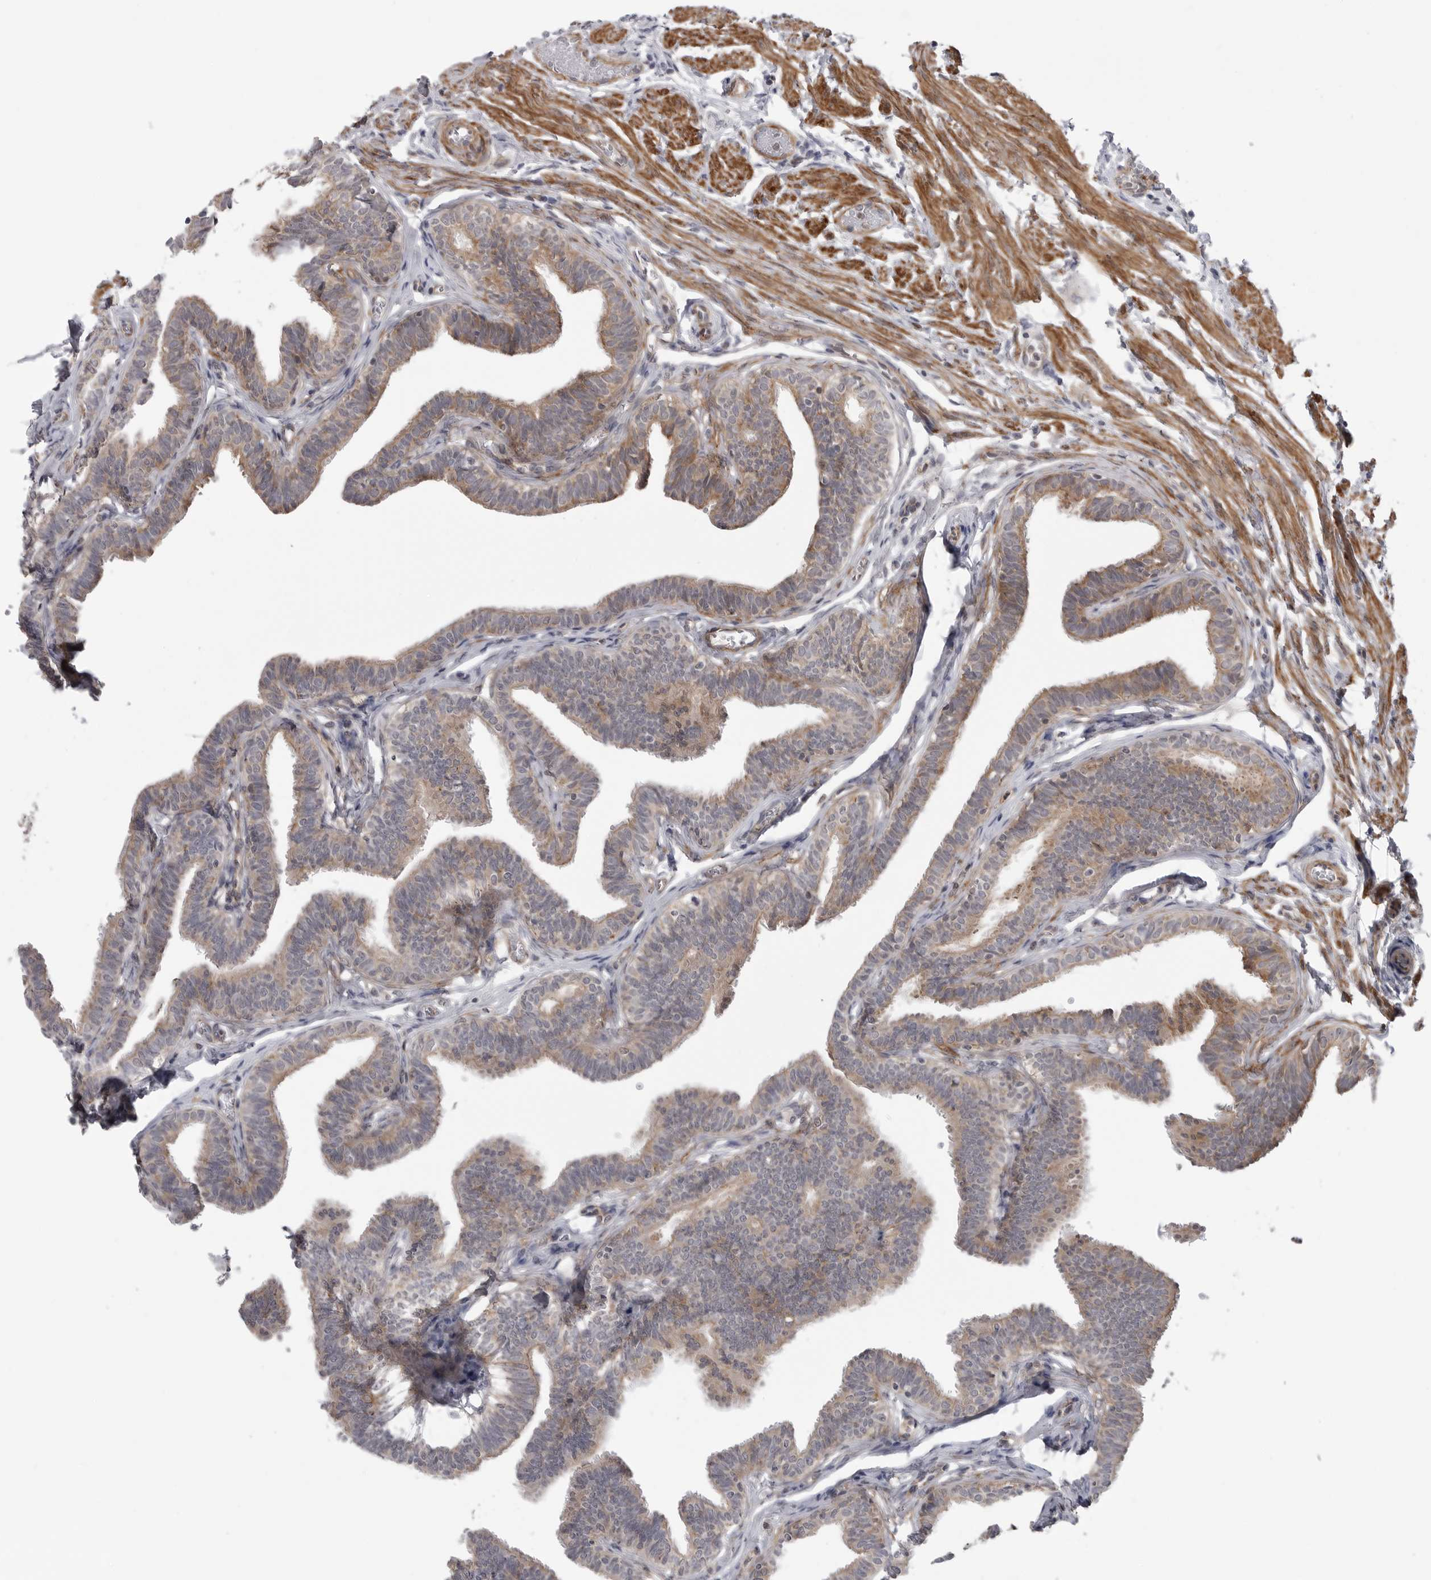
{"staining": {"intensity": "moderate", "quantity": "25%-75%", "location": "cytoplasmic/membranous"}, "tissue": "fallopian tube", "cell_type": "Glandular cells", "image_type": "normal", "snomed": [{"axis": "morphology", "description": "Normal tissue, NOS"}, {"axis": "topography", "description": "Fallopian tube"}, {"axis": "topography", "description": "Ovary"}], "caption": "DAB (3,3'-diaminobenzidine) immunohistochemical staining of benign fallopian tube shows moderate cytoplasmic/membranous protein positivity in approximately 25%-75% of glandular cells. The staining was performed using DAB (3,3'-diaminobenzidine) to visualize the protein expression in brown, while the nuclei were stained in blue with hematoxylin (Magnification: 20x).", "gene": "SCP2", "patient": {"sex": "female", "age": 23}}